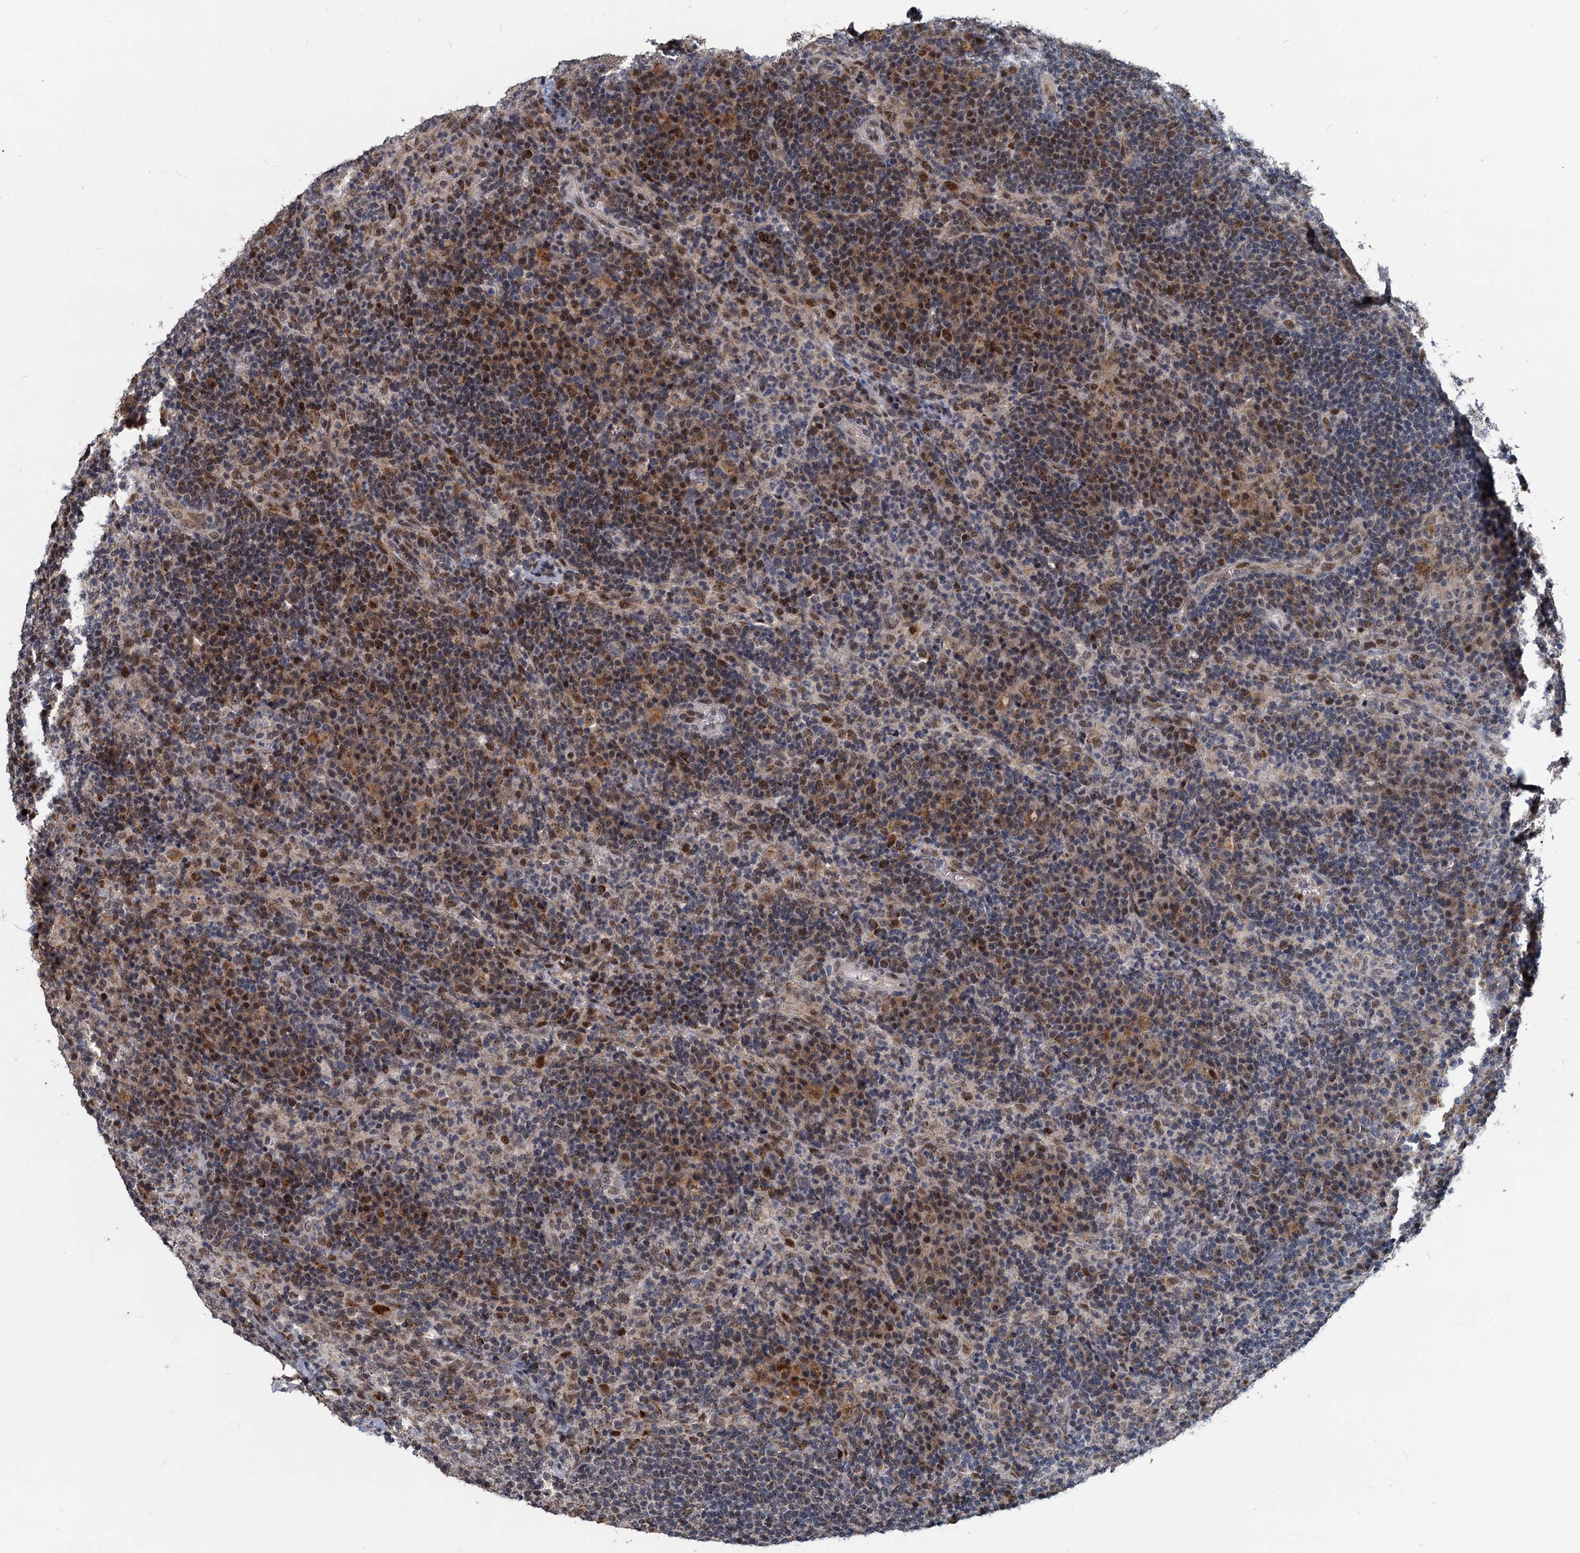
{"staining": {"intensity": "moderate", "quantity": "<25%", "location": "cytoplasmic/membranous"}, "tissue": "lymph node", "cell_type": "Germinal center cells", "image_type": "normal", "snomed": [{"axis": "morphology", "description": "Normal tissue, NOS"}, {"axis": "topography", "description": "Lymph node"}], "caption": "Immunohistochemical staining of unremarkable lymph node displays low levels of moderate cytoplasmic/membranous positivity in approximately <25% of germinal center cells. (DAB = brown stain, brightfield microscopy at high magnification).", "gene": "RITA1", "patient": {"sex": "female", "age": 70}}